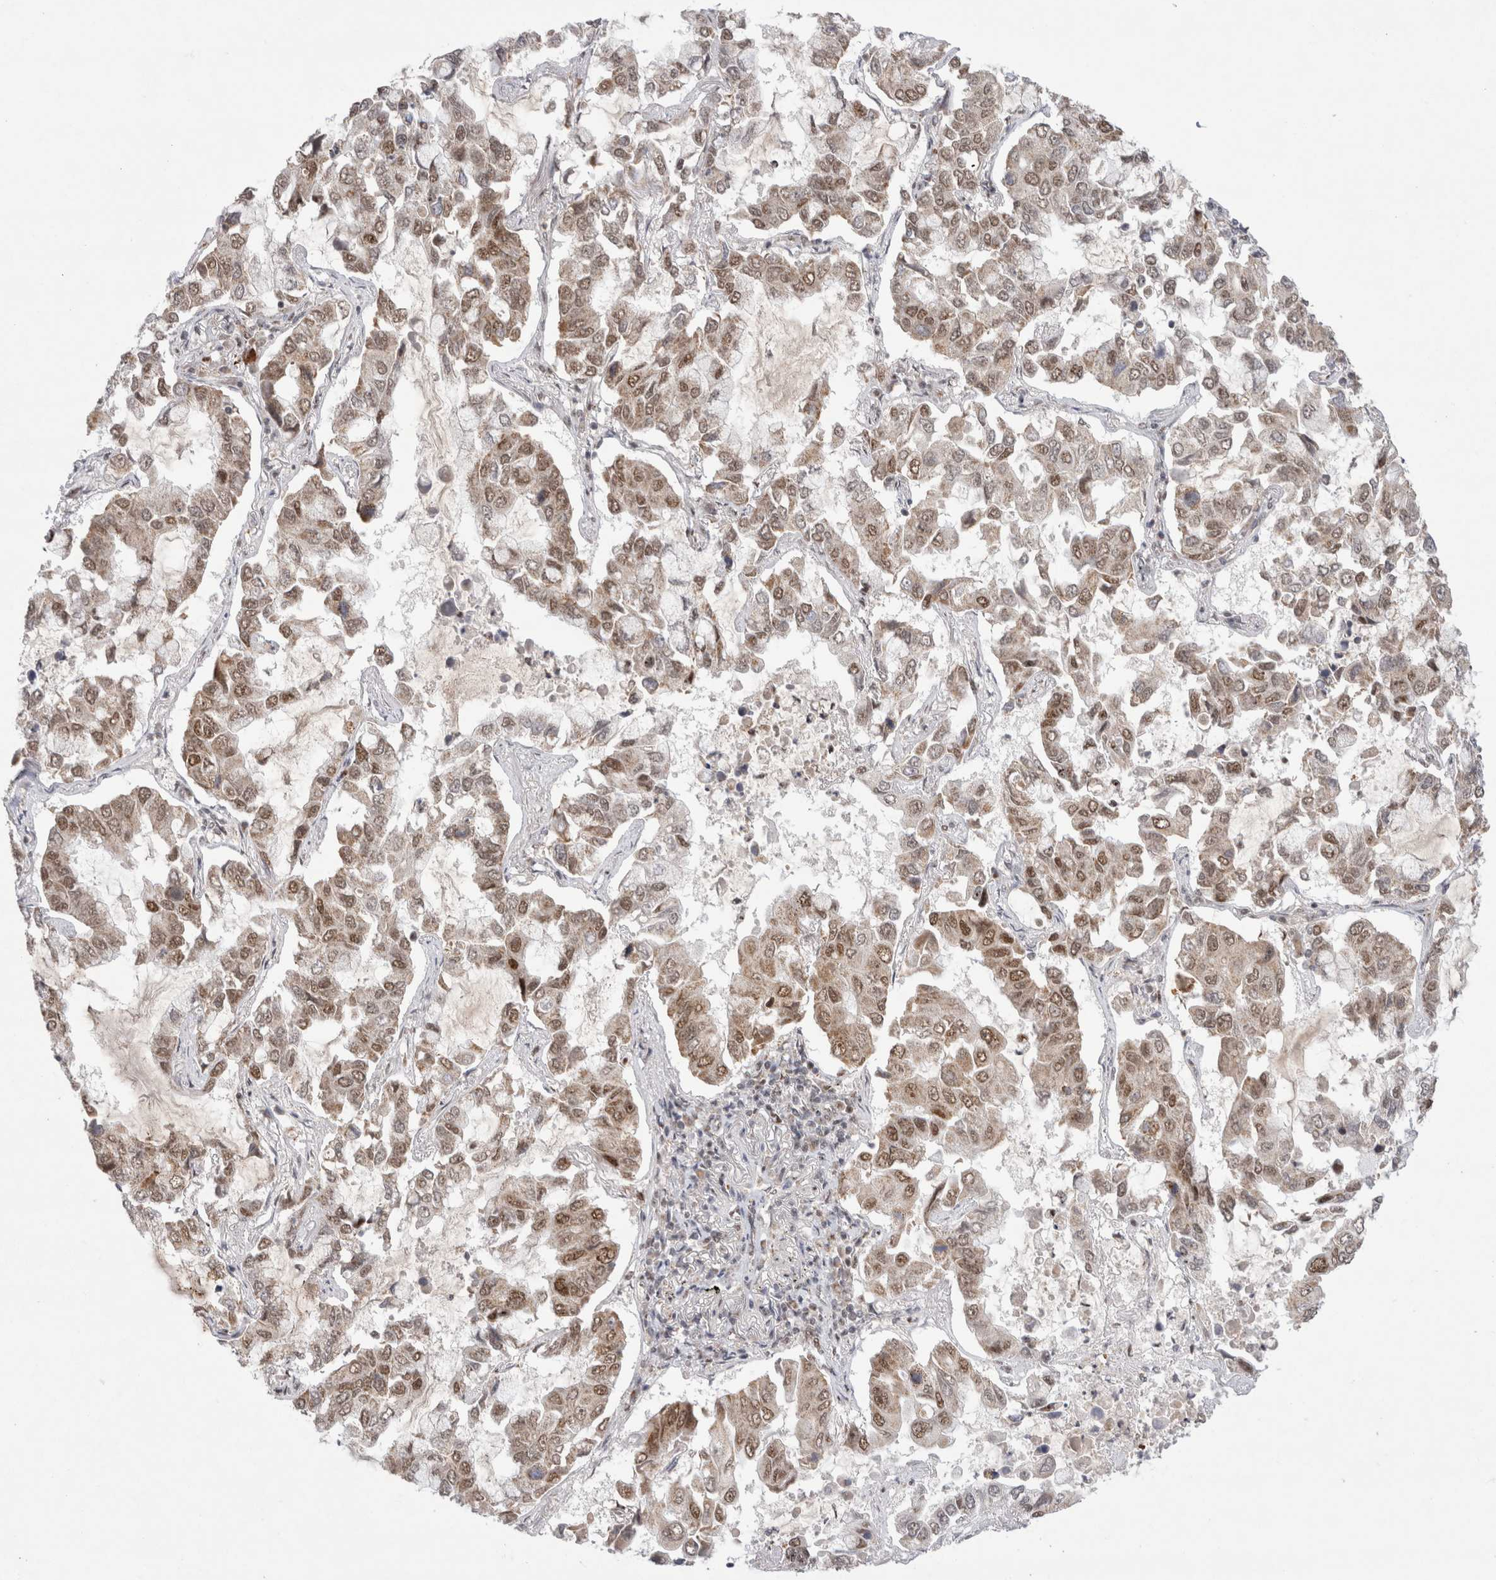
{"staining": {"intensity": "moderate", "quantity": ">75%", "location": "nuclear"}, "tissue": "lung cancer", "cell_type": "Tumor cells", "image_type": "cancer", "snomed": [{"axis": "morphology", "description": "Adenocarcinoma, NOS"}, {"axis": "topography", "description": "Lung"}], "caption": "Lung adenocarcinoma tissue demonstrates moderate nuclear positivity in about >75% of tumor cells", "gene": "MRPL37", "patient": {"sex": "male", "age": 64}}